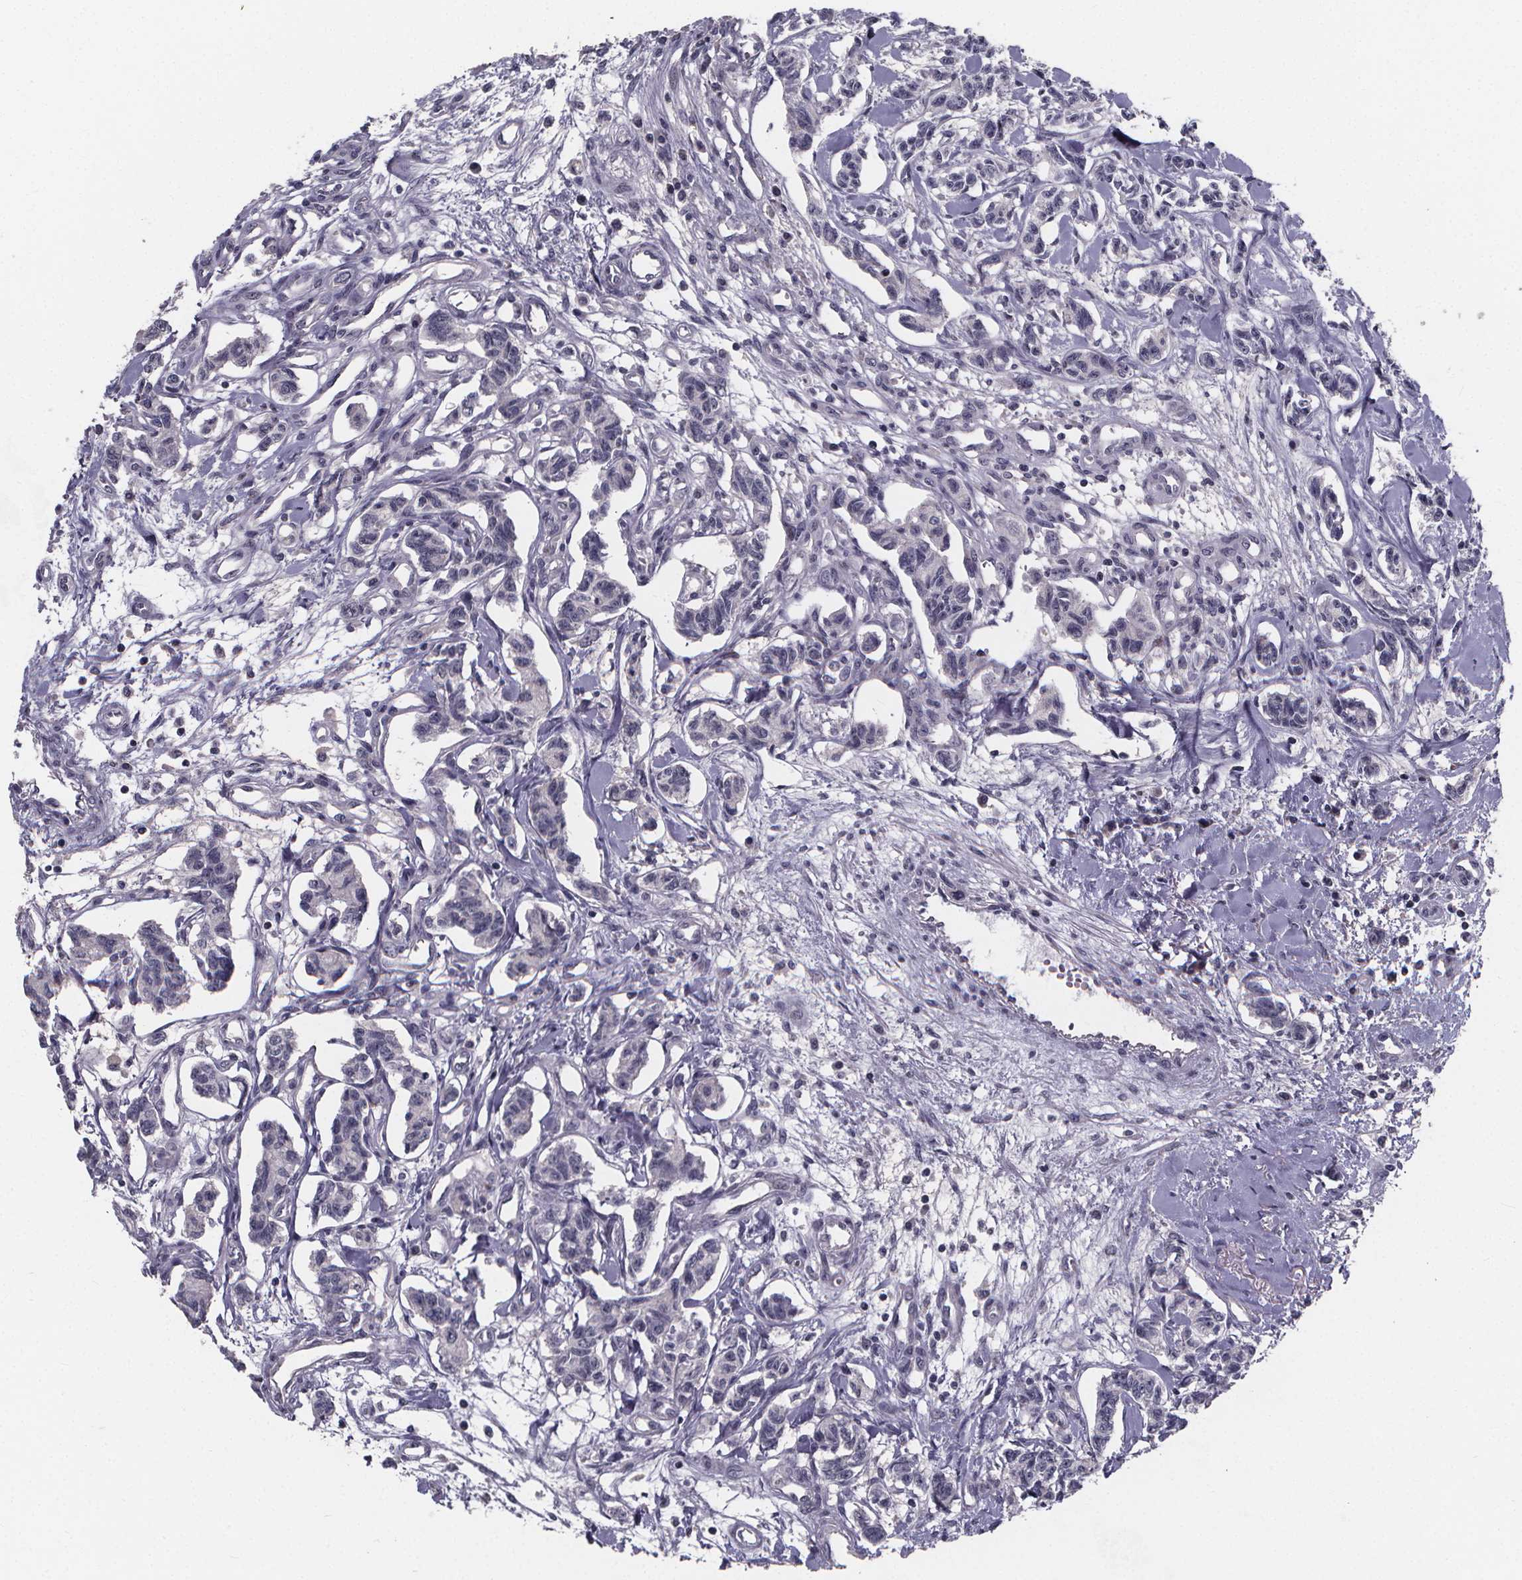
{"staining": {"intensity": "negative", "quantity": "none", "location": "none"}, "tissue": "carcinoid", "cell_type": "Tumor cells", "image_type": "cancer", "snomed": [{"axis": "morphology", "description": "Carcinoid, malignant, NOS"}, {"axis": "topography", "description": "Kidney"}], "caption": "High magnification brightfield microscopy of malignant carcinoid stained with DAB (brown) and counterstained with hematoxylin (blue): tumor cells show no significant expression.", "gene": "AGT", "patient": {"sex": "female", "age": 41}}